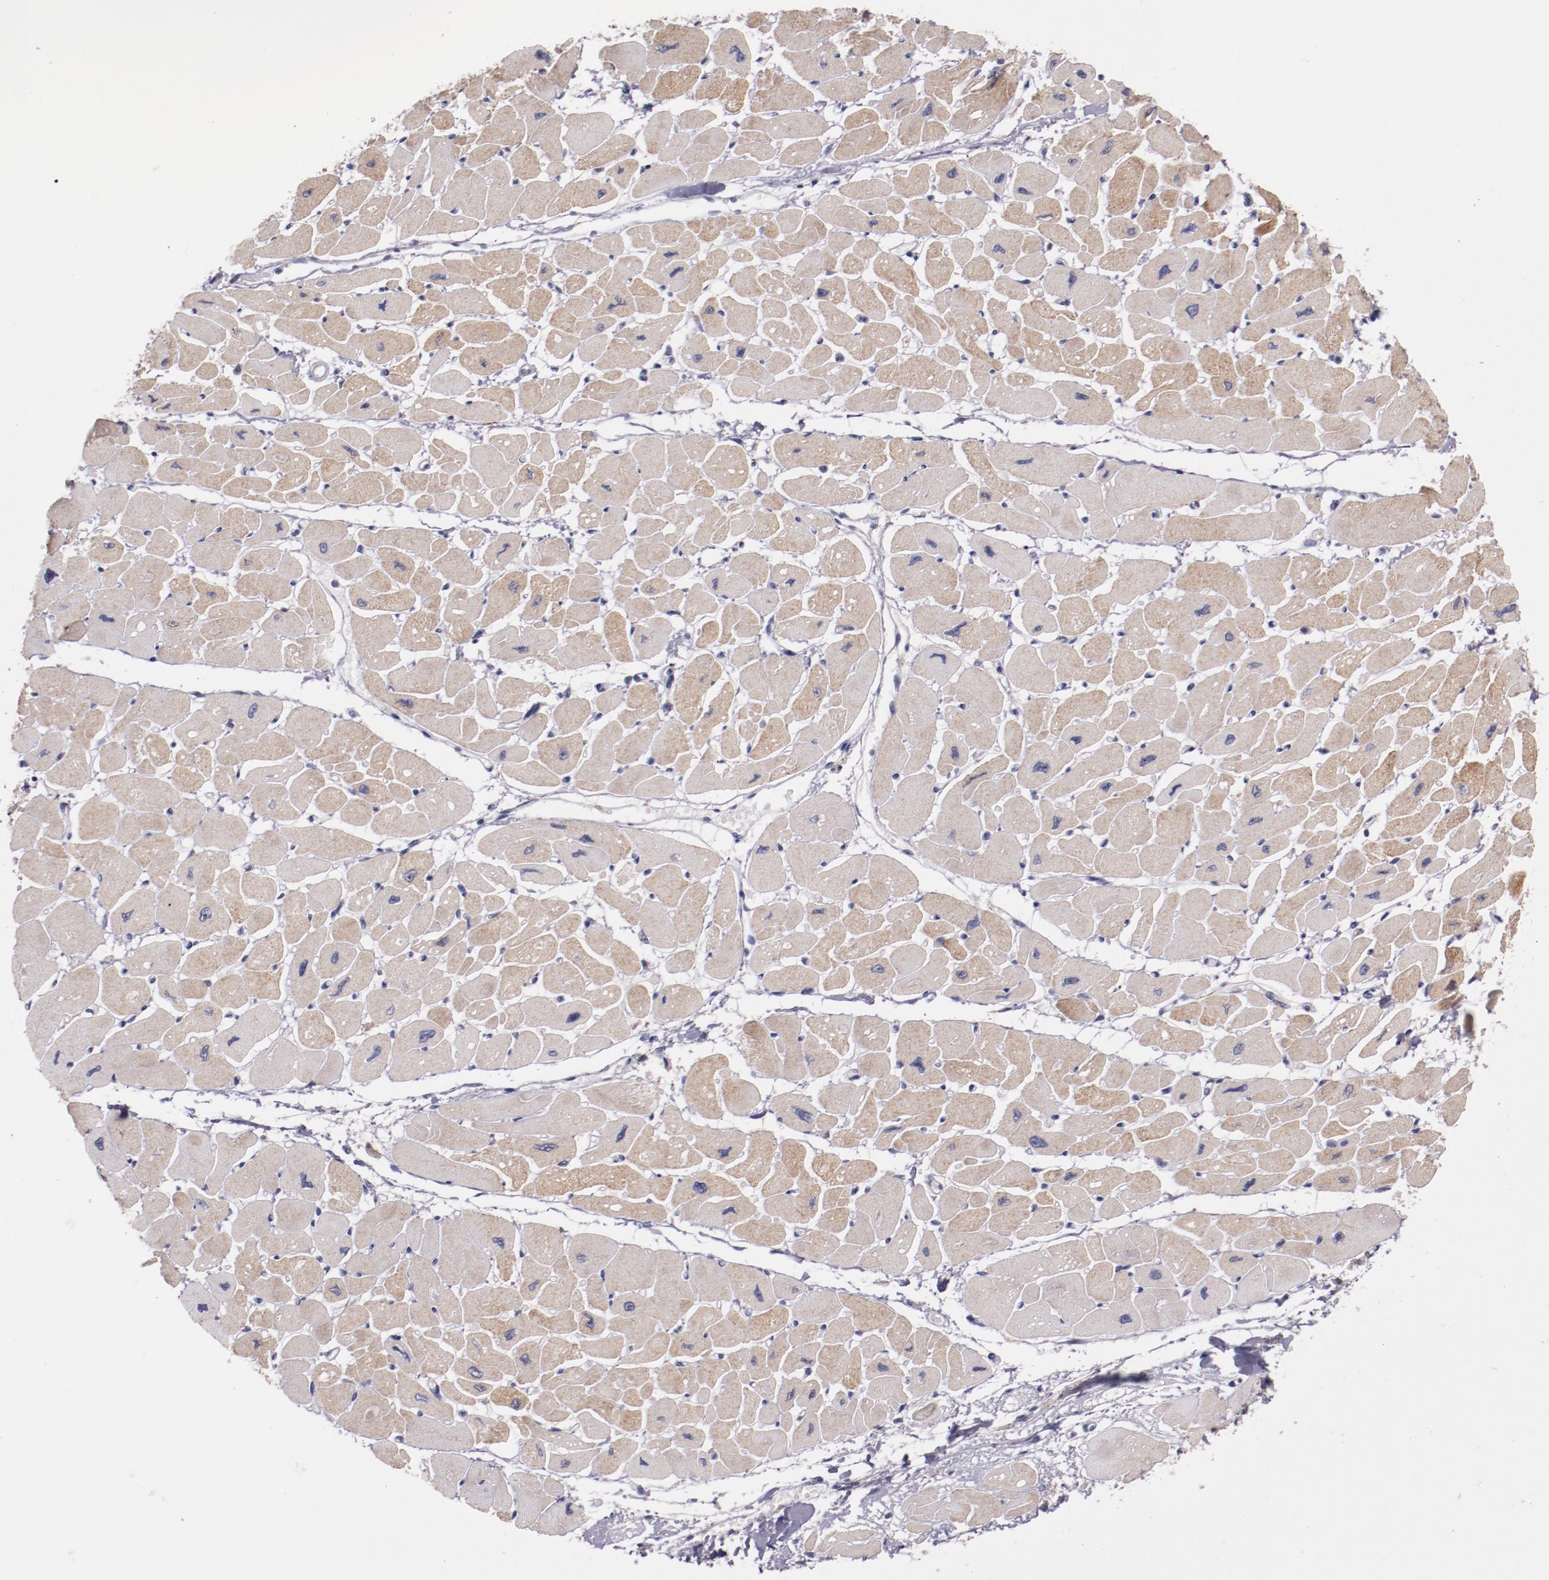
{"staining": {"intensity": "weak", "quantity": ">75%", "location": "cytoplasmic/membranous"}, "tissue": "heart muscle", "cell_type": "Cardiomyocytes", "image_type": "normal", "snomed": [{"axis": "morphology", "description": "Normal tissue, NOS"}, {"axis": "topography", "description": "Heart"}], "caption": "A brown stain labels weak cytoplasmic/membranous staining of a protein in cardiomyocytes of normal heart muscle. (DAB = brown stain, brightfield microscopy at high magnification).", "gene": "SYP", "patient": {"sex": "female", "age": 54}}